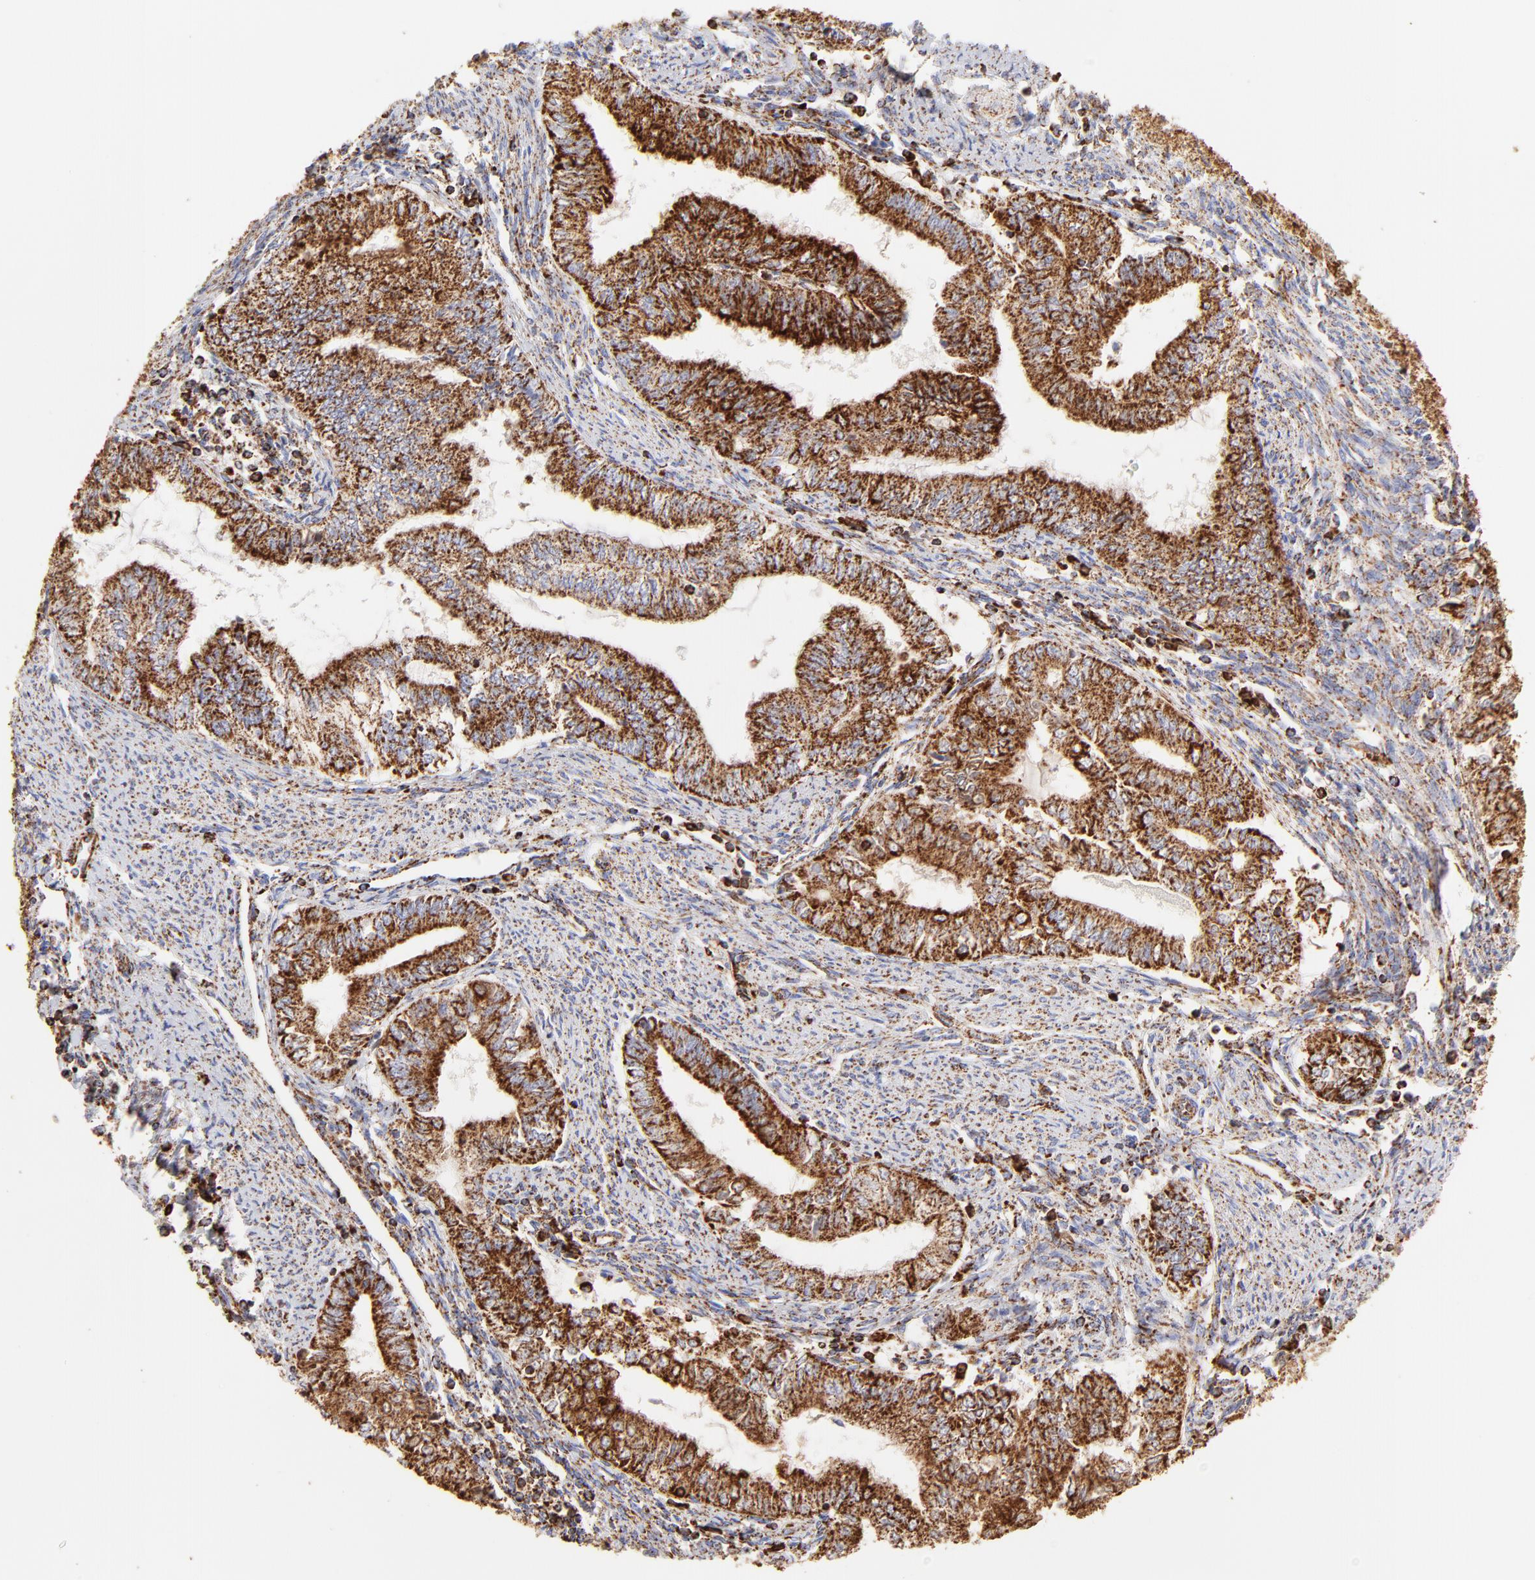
{"staining": {"intensity": "strong", "quantity": ">75%", "location": "cytoplasmic/membranous"}, "tissue": "endometrial cancer", "cell_type": "Tumor cells", "image_type": "cancer", "snomed": [{"axis": "morphology", "description": "Adenocarcinoma, NOS"}, {"axis": "topography", "description": "Endometrium"}], "caption": "This histopathology image shows endometrial cancer stained with immunohistochemistry to label a protein in brown. The cytoplasmic/membranous of tumor cells show strong positivity for the protein. Nuclei are counter-stained blue.", "gene": "ECH1", "patient": {"sex": "female", "age": 66}}